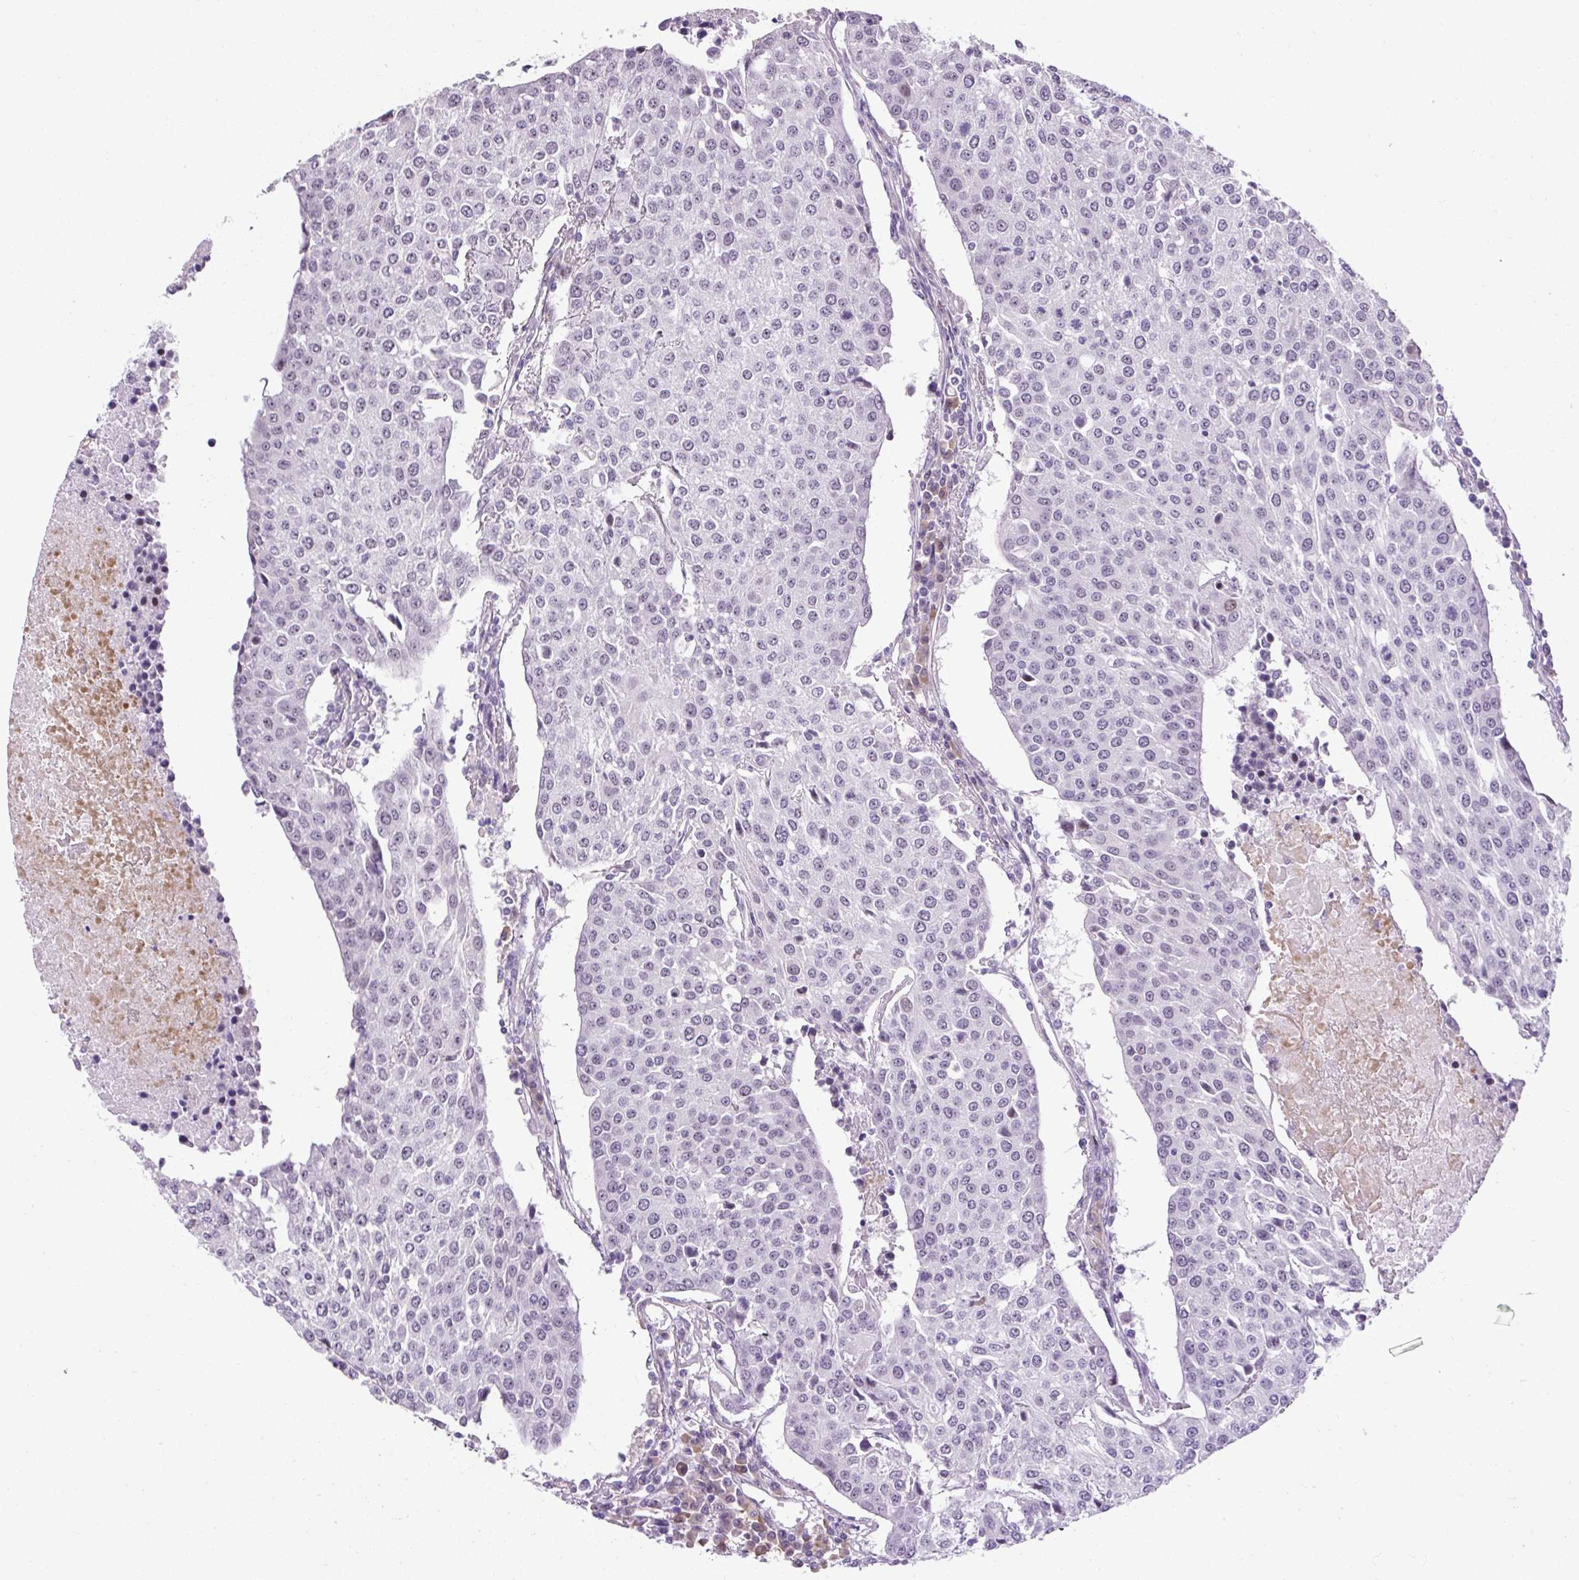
{"staining": {"intensity": "moderate", "quantity": "<25%", "location": "nuclear"}, "tissue": "urothelial cancer", "cell_type": "Tumor cells", "image_type": "cancer", "snomed": [{"axis": "morphology", "description": "Urothelial carcinoma, High grade"}, {"axis": "topography", "description": "Urinary bladder"}], "caption": "Human urothelial cancer stained with a brown dye displays moderate nuclear positive staining in about <25% of tumor cells.", "gene": "ARHGEF18", "patient": {"sex": "female", "age": 85}}